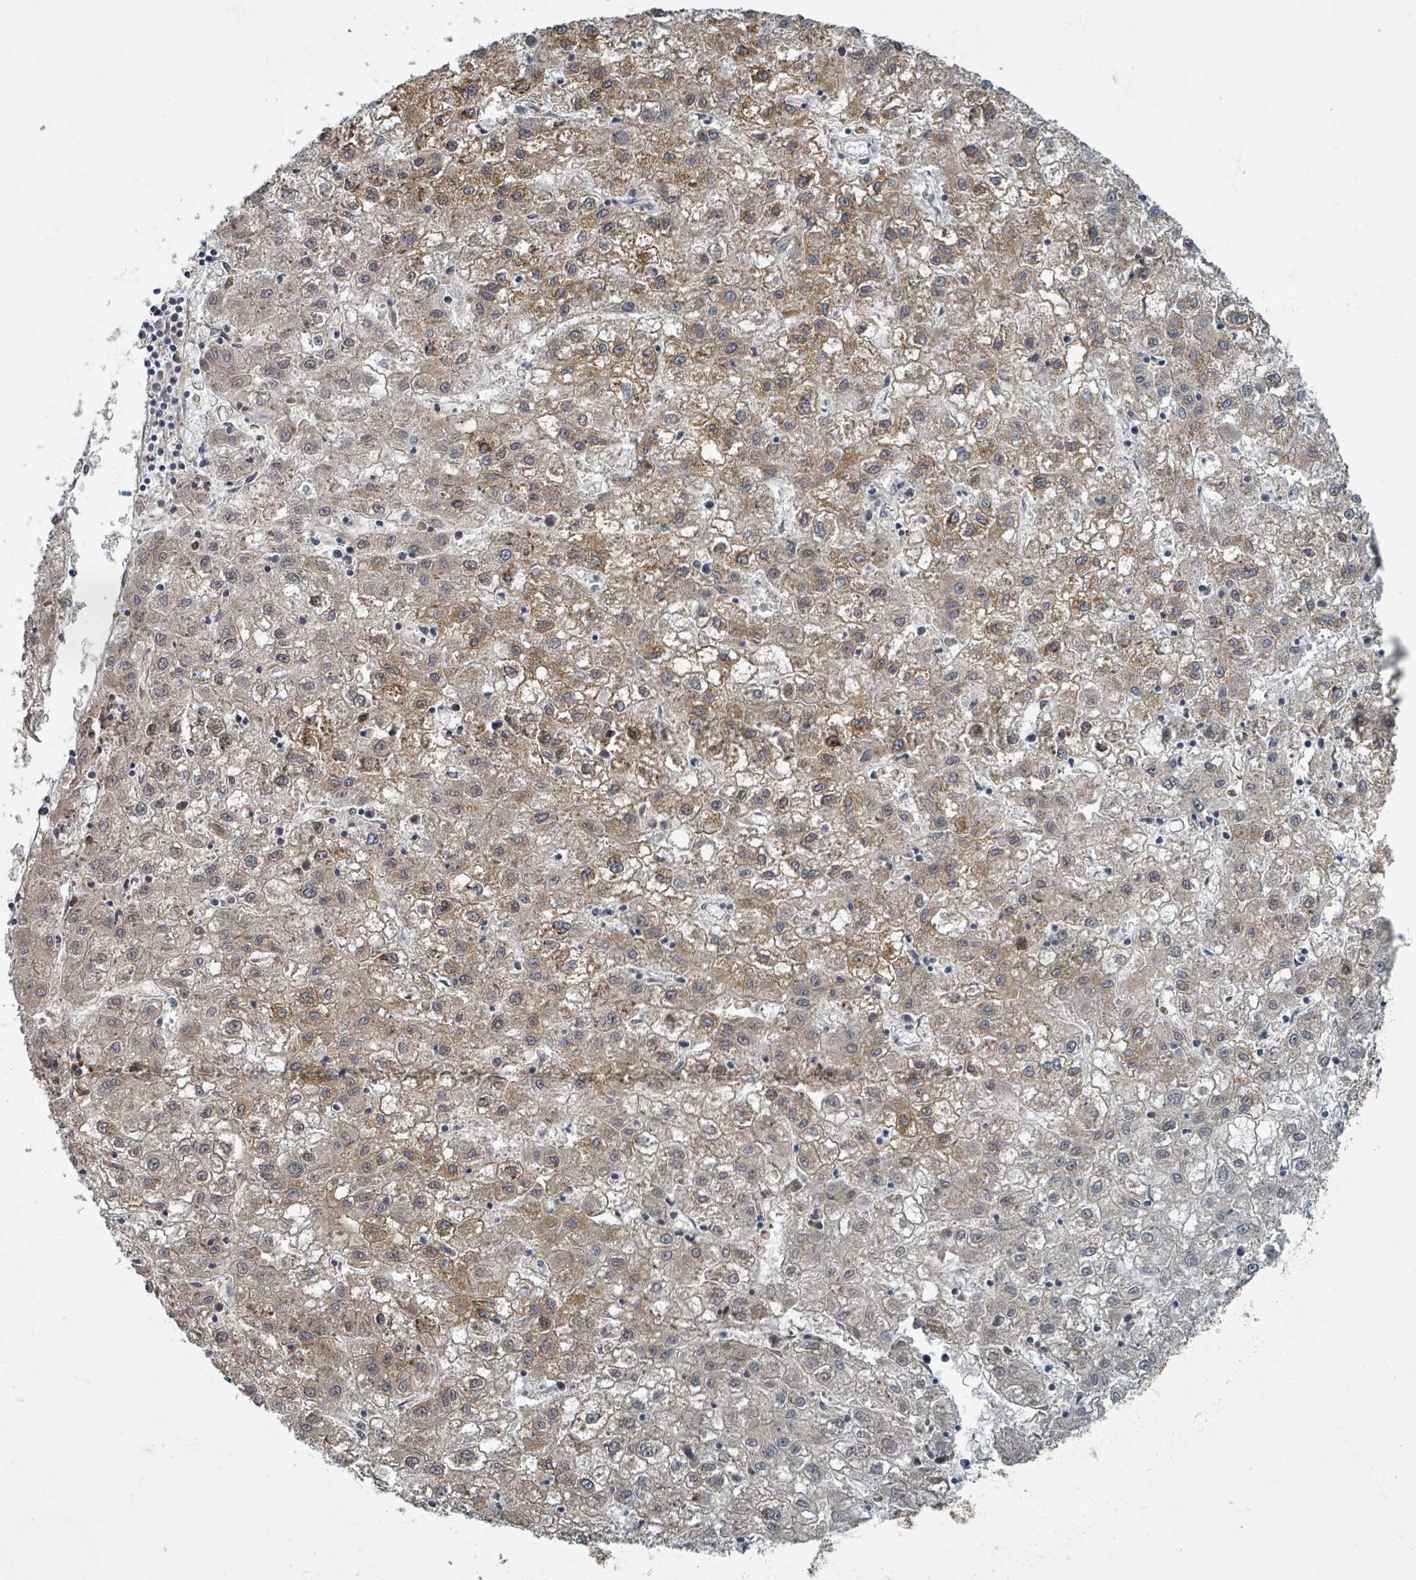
{"staining": {"intensity": "moderate", "quantity": ">75%", "location": "cytoplasmic/membranous"}, "tissue": "liver cancer", "cell_type": "Tumor cells", "image_type": "cancer", "snomed": [{"axis": "morphology", "description": "Carcinoma, Hepatocellular, NOS"}, {"axis": "topography", "description": "Liver"}], "caption": "A histopathology image of hepatocellular carcinoma (liver) stained for a protein exhibits moderate cytoplasmic/membranous brown staining in tumor cells.", "gene": "INTS15", "patient": {"sex": "male", "age": 72}}